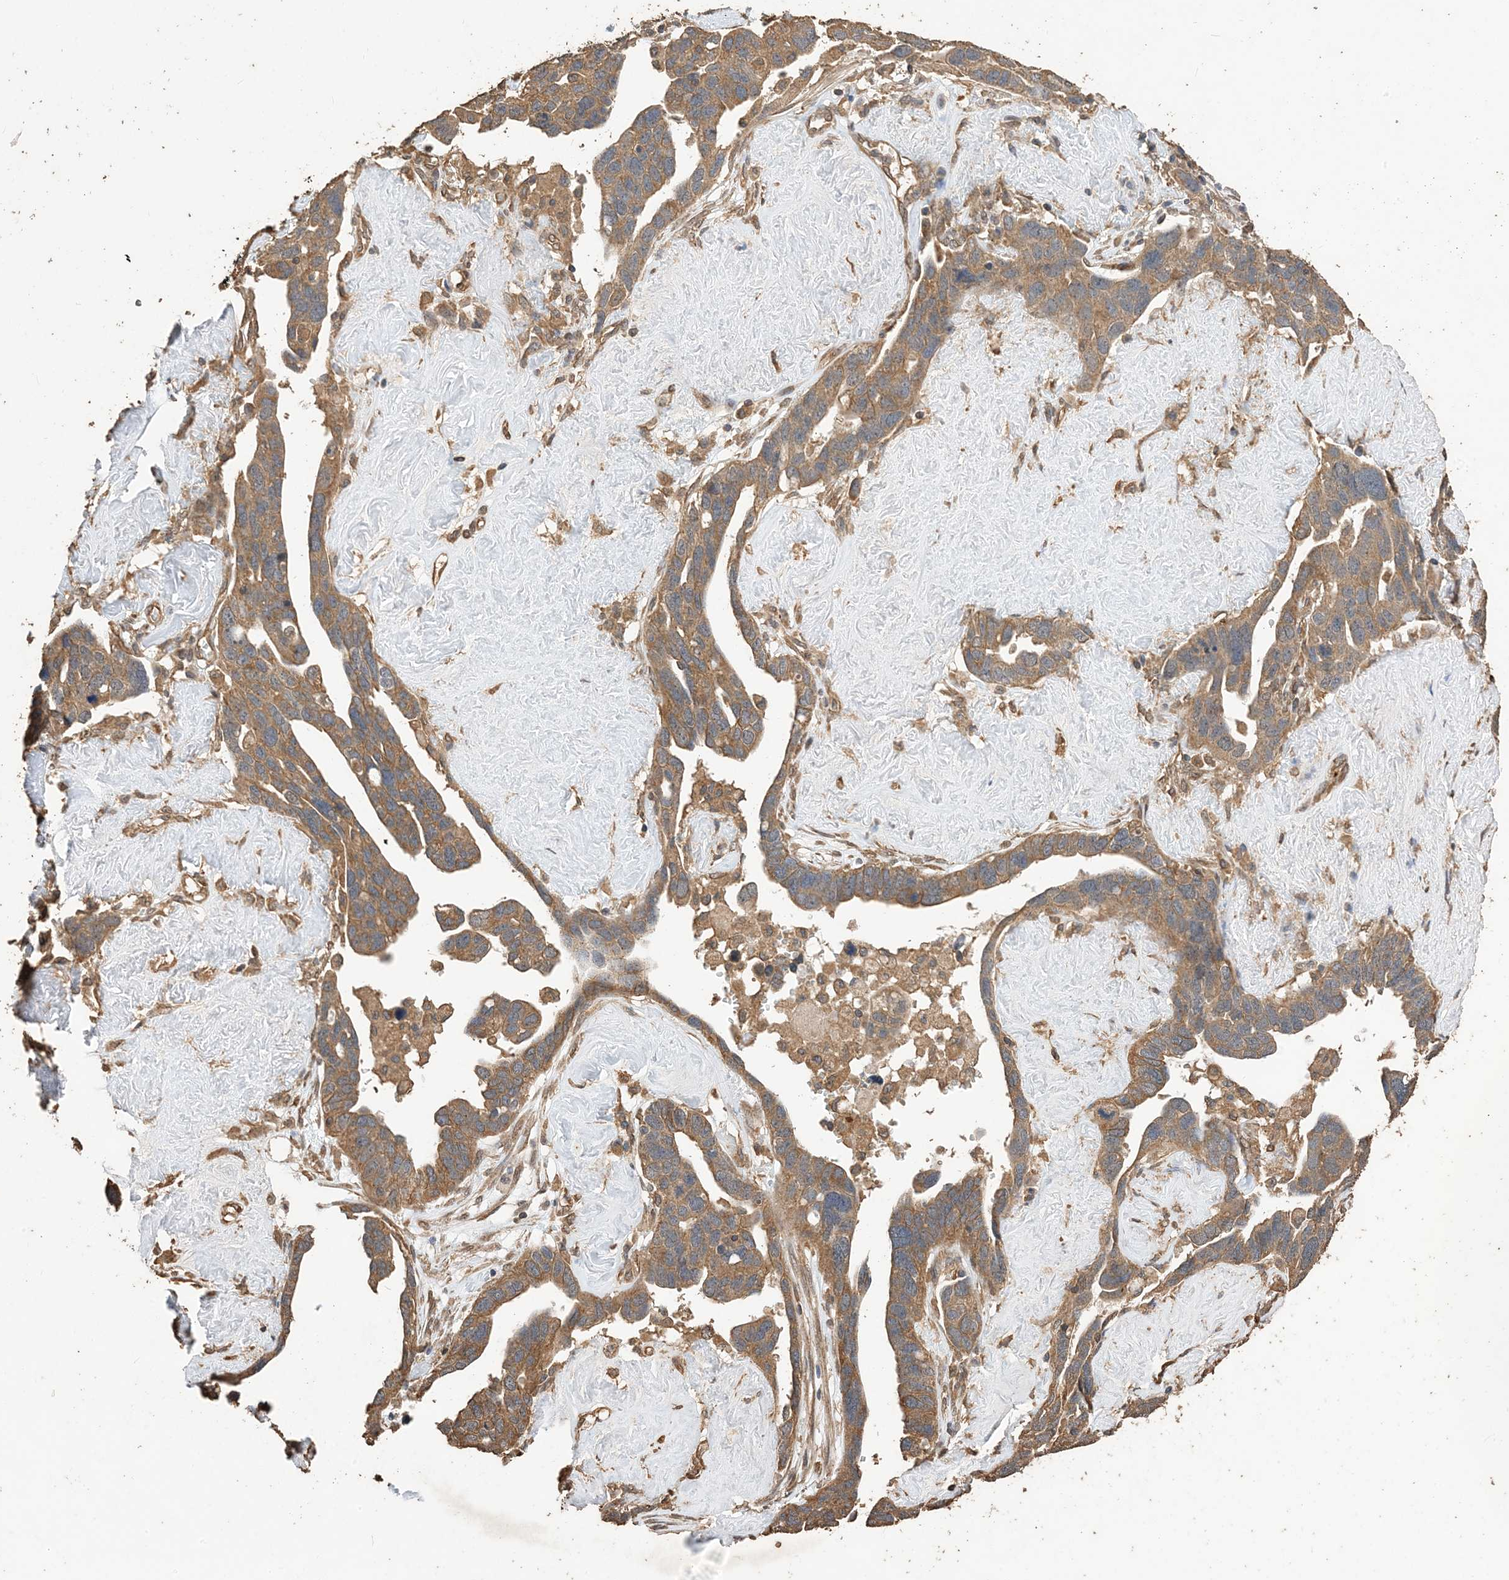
{"staining": {"intensity": "moderate", "quantity": ">75%", "location": "cytoplasmic/membranous"}, "tissue": "ovarian cancer", "cell_type": "Tumor cells", "image_type": "cancer", "snomed": [{"axis": "morphology", "description": "Cystadenocarcinoma, serous, NOS"}, {"axis": "topography", "description": "Ovary"}], "caption": "Serous cystadenocarcinoma (ovarian) stained with IHC shows moderate cytoplasmic/membranous positivity in approximately >75% of tumor cells.", "gene": "ZKSCAN5", "patient": {"sex": "female", "age": 54}}